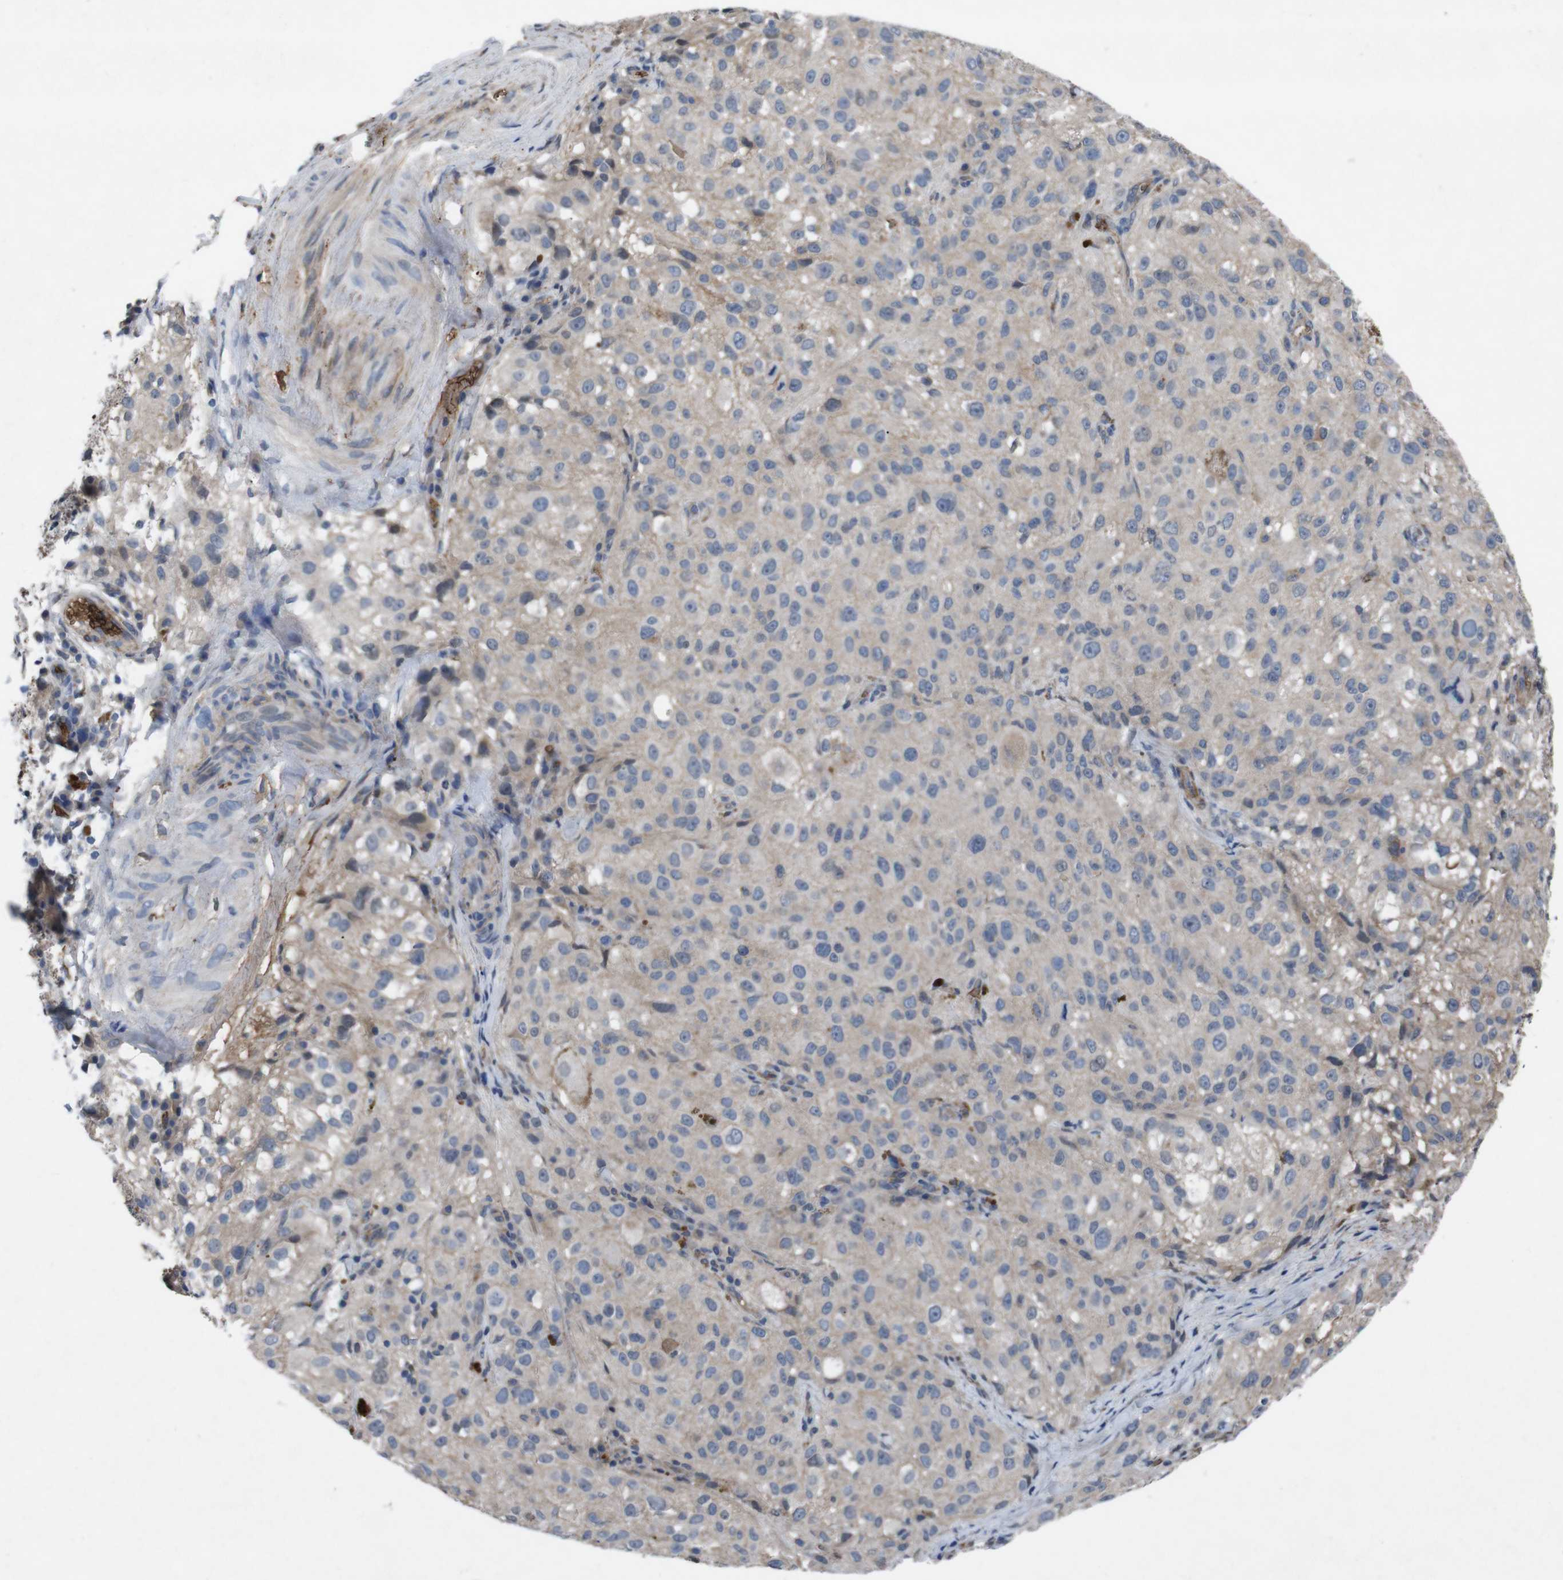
{"staining": {"intensity": "weak", "quantity": "25%-75%", "location": "cytoplasmic/membranous"}, "tissue": "melanoma", "cell_type": "Tumor cells", "image_type": "cancer", "snomed": [{"axis": "morphology", "description": "Necrosis, NOS"}, {"axis": "morphology", "description": "Malignant melanoma, NOS"}, {"axis": "topography", "description": "Skin"}], "caption": "A low amount of weak cytoplasmic/membranous positivity is present in approximately 25%-75% of tumor cells in melanoma tissue.", "gene": "SPTB", "patient": {"sex": "female", "age": 87}}